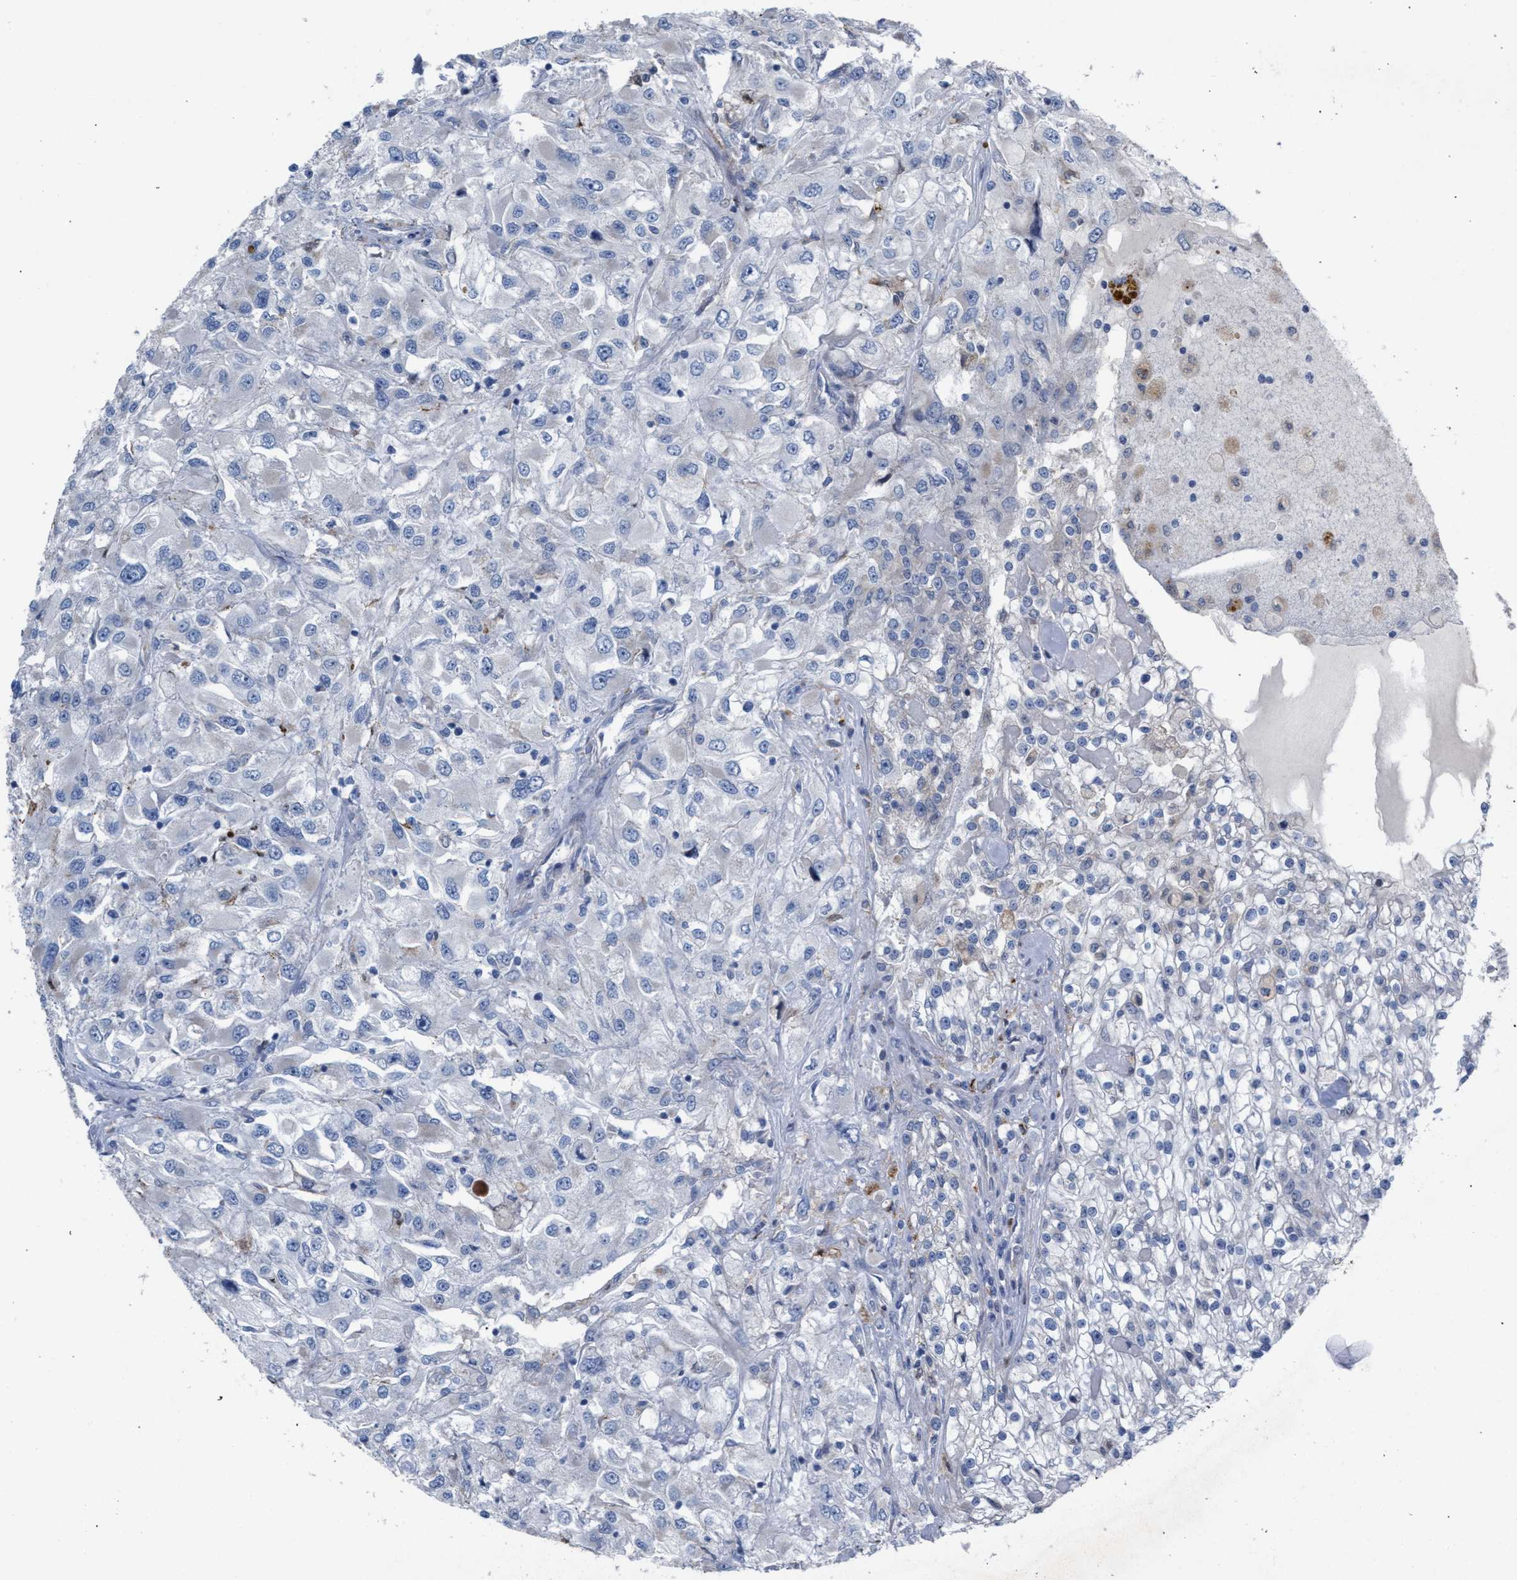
{"staining": {"intensity": "negative", "quantity": "none", "location": "none"}, "tissue": "renal cancer", "cell_type": "Tumor cells", "image_type": "cancer", "snomed": [{"axis": "morphology", "description": "Adenocarcinoma, NOS"}, {"axis": "topography", "description": "Kidney"}], "caption": "Image shows no protein staining in tumor cells of adenocarcinoma (renal) tissue. (DAB (3,3'-diaminobenzidine) immunohistochemistry (IHC) with hematoxylin counter stain).", "gene": "RNF135", "patient": {"sex": "female", "age": 52}}